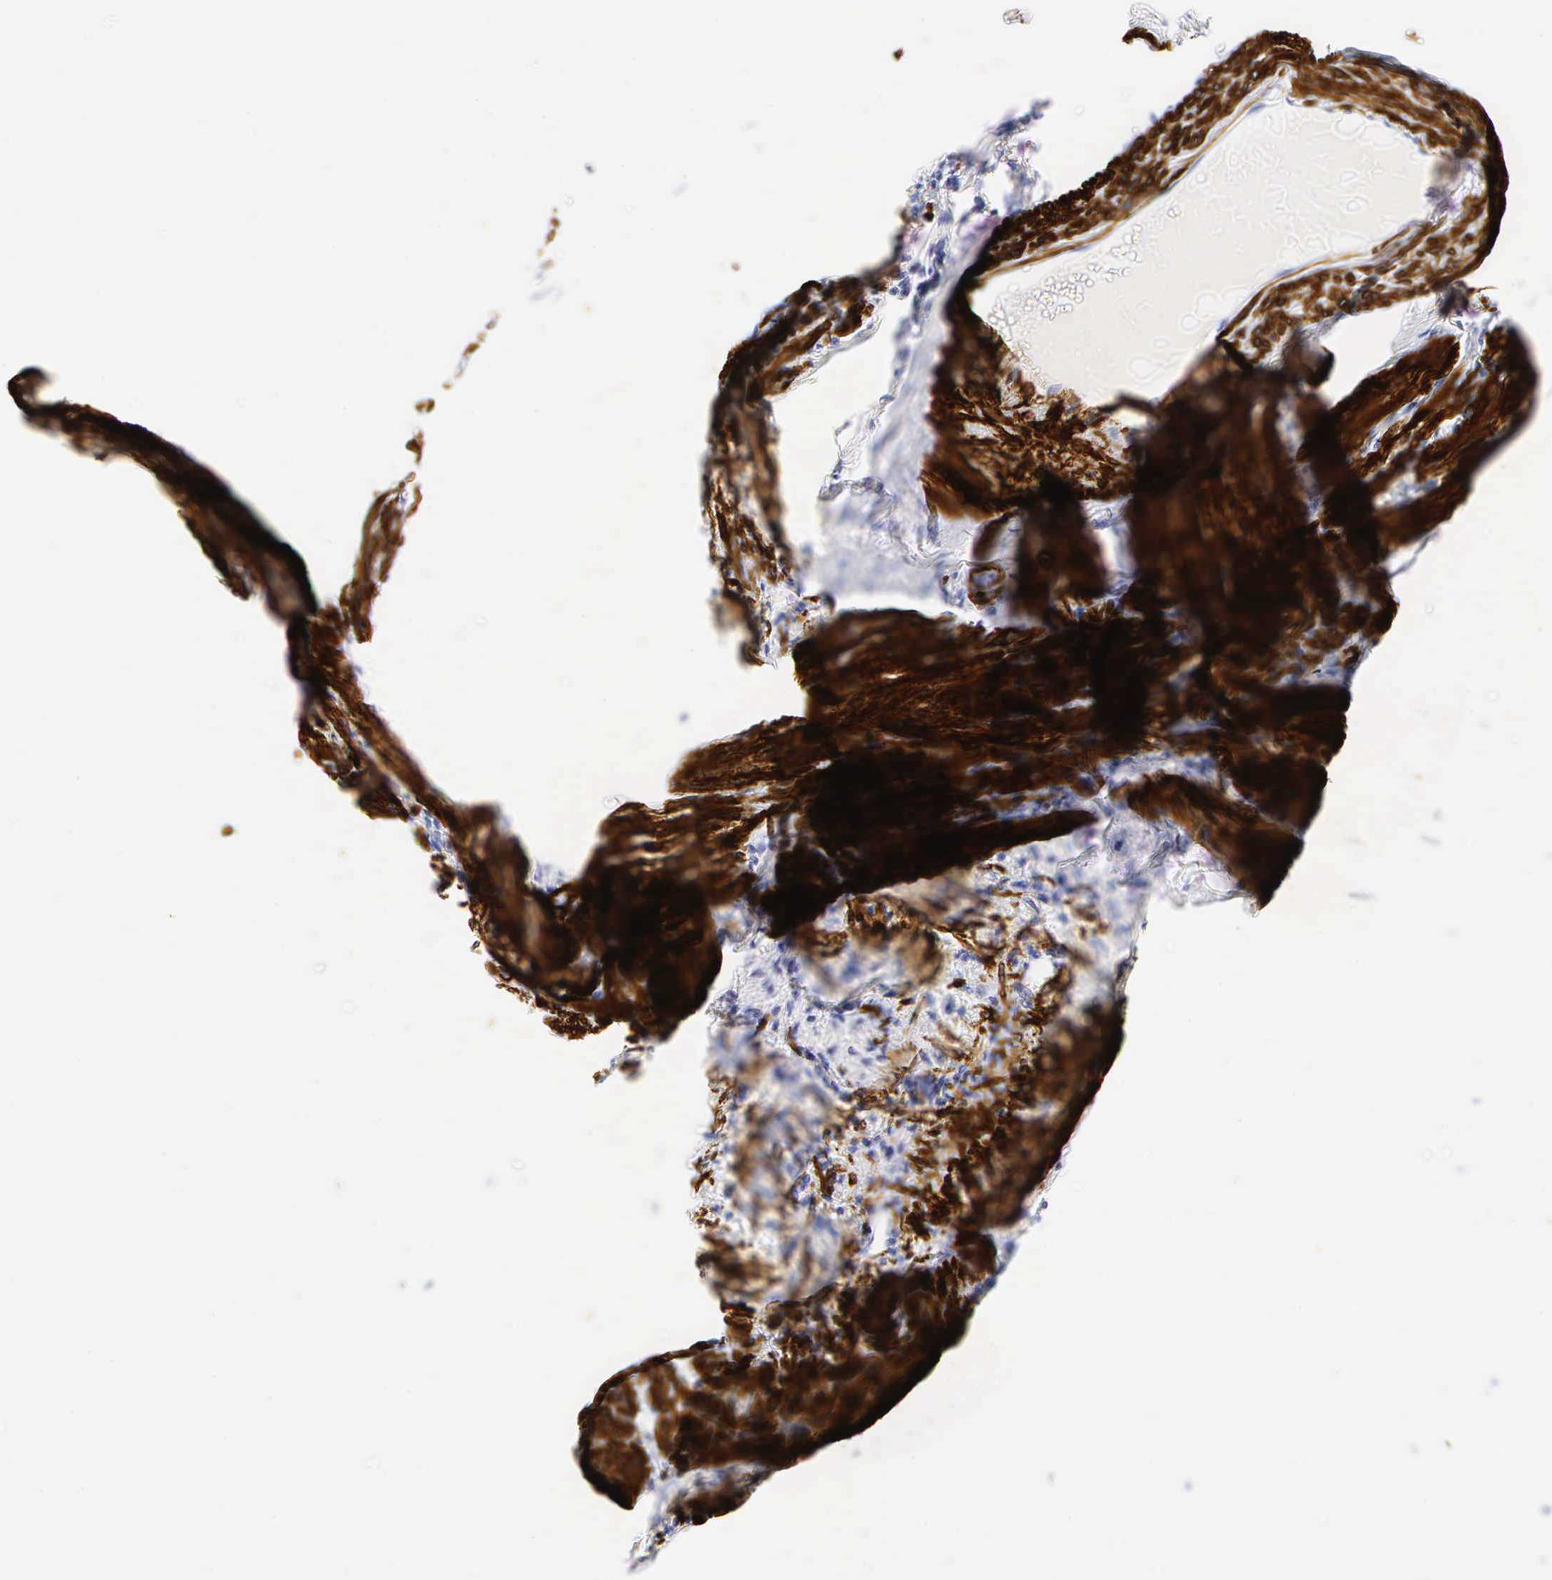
{"staining": {"intensity": "negative", "quantity": "none", "location": "none"}, "tissue": "endometrial cancer", "cell_type": "Tumor cells", "image_type": "cancer", "snomed": [{"axis": "morphology", "description": "Adenocarcinoma, NOS"}, {"axis": "topography", "description": "Endometrium"}], "caption": "A histopathology image of endometrial cancer (adenocarcinoma) stained for a protein exhibits no brown staining in tumor cells. (IHC, brightfield microscopy, high magnification).", "gene": "CALD1", "patient": {"sex": "female", "age": 76}}